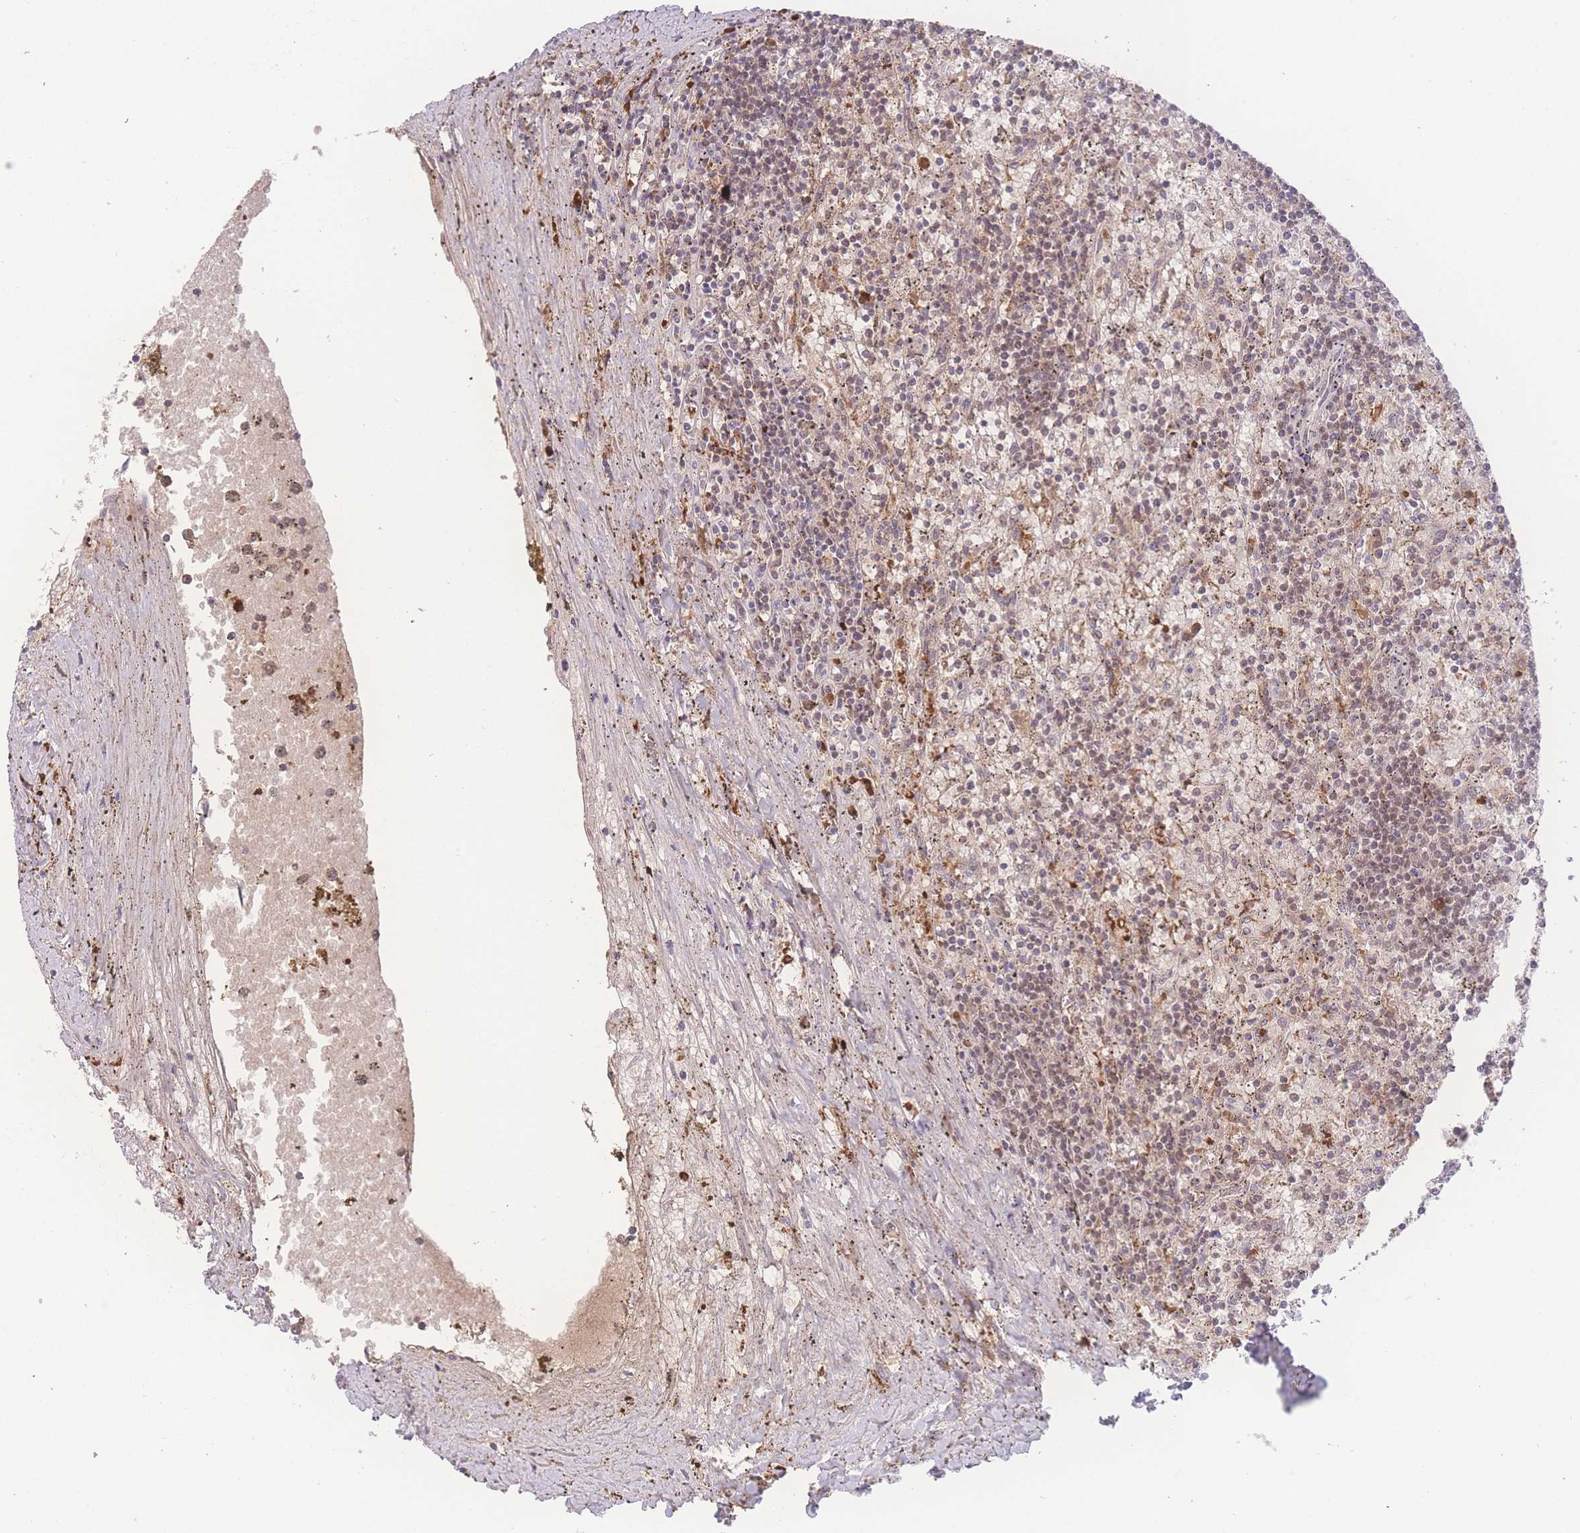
{"staining": {"intensity": "moderate", "quantity": "25%-75%", "location": "nuclear"}, "tissue": "lymphoma", "cell_type": "Tumor cells", "image_type": "cancer", "snomed": [{"axis": "morphology", "description": "Malignant lymphoma, non-Hodgkin's type, Low grade"}, {"axis": "topography", "description": "Spleen"}], "caption": "A brown stain shows moderate nuclear staining of a protein in human lymphoma tumor cells. (brown staining indicates protein expression, while blue staining denotes nuclei).", "gene": "RAVER1", "patient": {"sex": "male", "age": 76}}